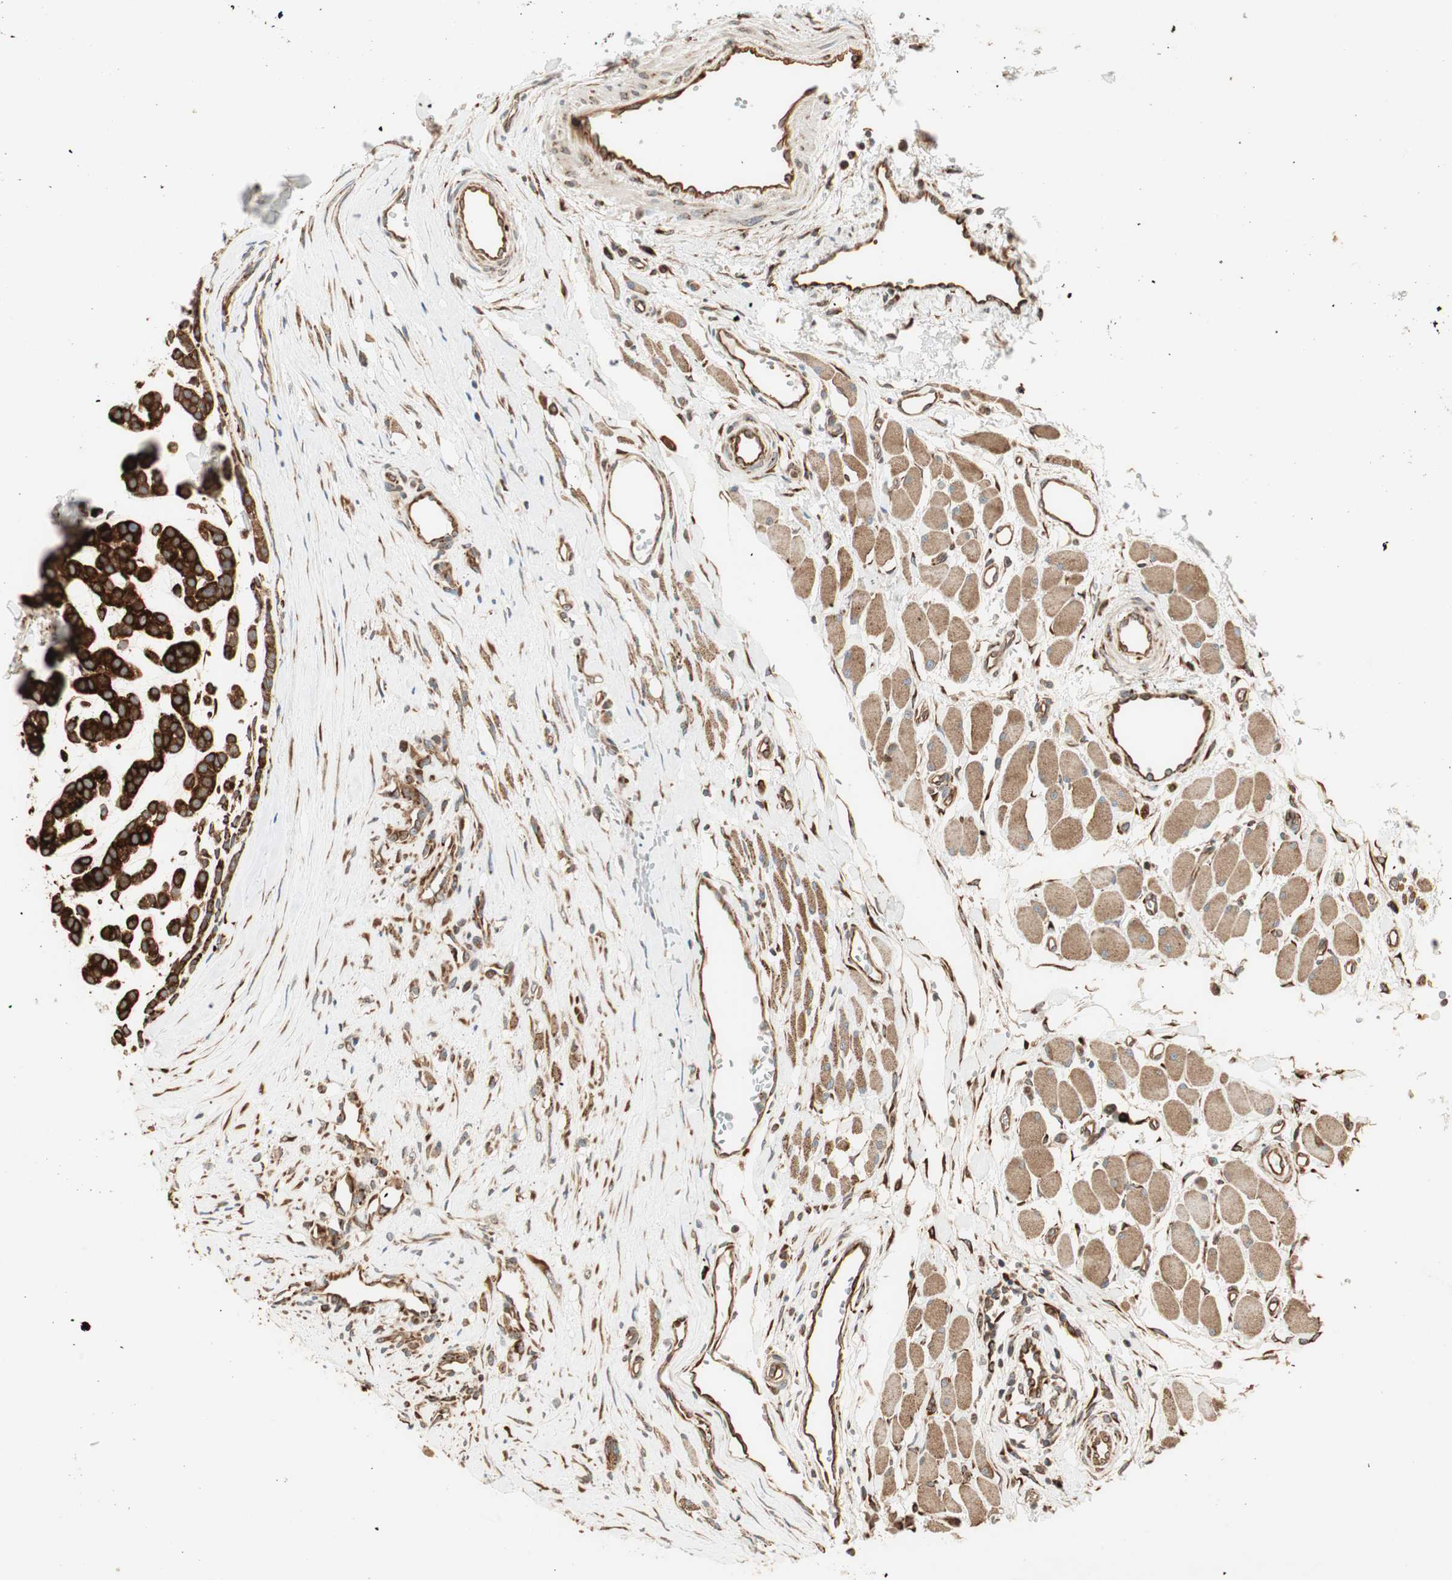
{"staining": {"intensity": "strong", "quantity": ">75%", "location": "cytoplasmic/membranous"}, "tissue": "head and neck cancer", "cell_type": "Tumor cells", "image_type": "cancer", "snomed": [{"axis": "morphology", "description": "Adenocarcinoma, NOS"}, {"axis": "morphology", "description": "Adenoma, NOS"}, {"axis": "topography", "description": "Head-Neck"}], "caption": "A micrograph of head and neck adenoma stained for a protein reveals strong cytoplasmic/membranous brown staining in tumor cells. (brown staining indicates protein expression, while blue staining denotes nuclei).", "gene": "P4HA1", "patient": {"sex": "female", "age": 55}}